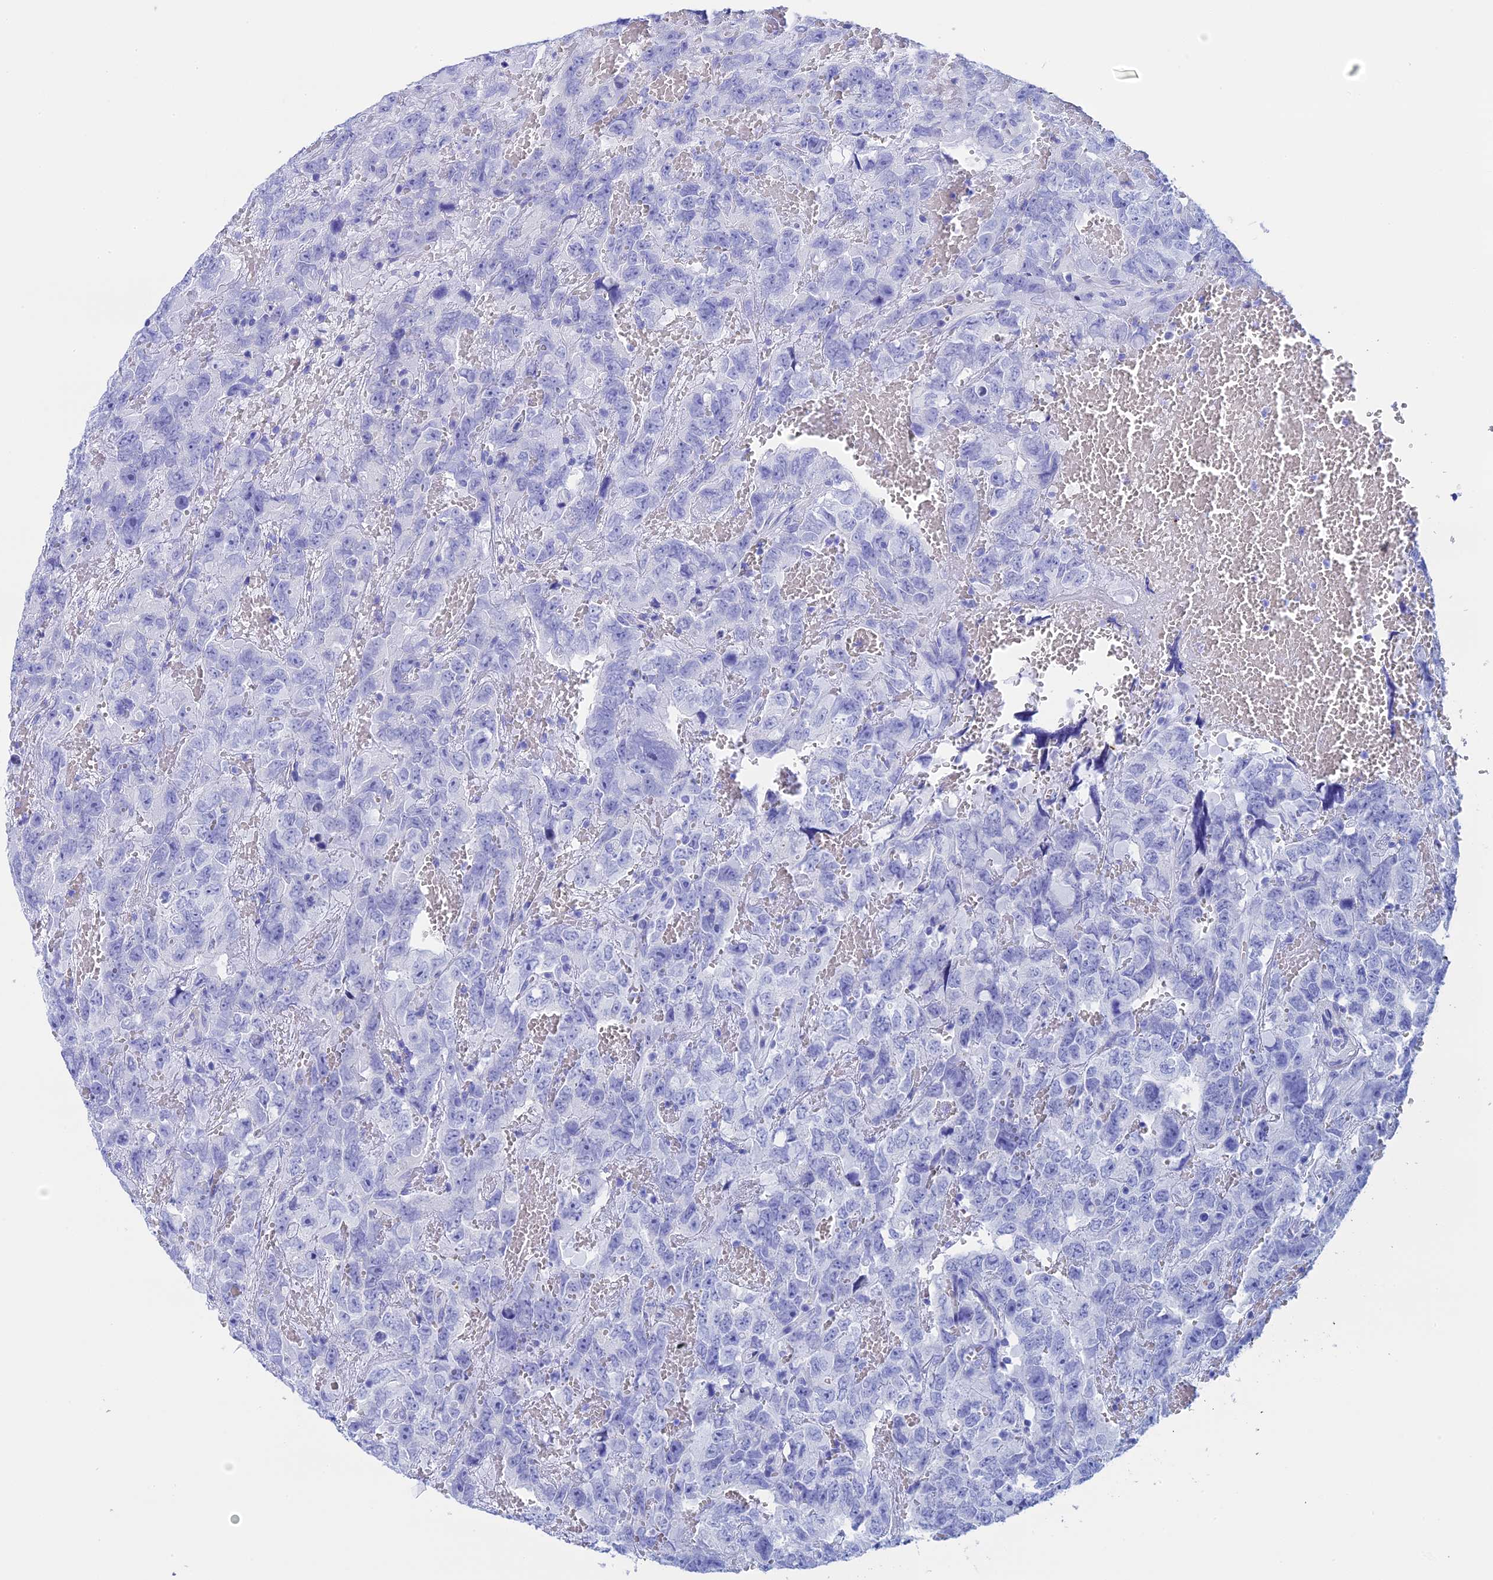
{"staining": {"intensity": "negative", "quantity": "none", "location": "none"}, "tissue": "testis cancer", "cell_type": "Tumor cells", "image_type": "cancer", "snomed": [{"axis": "morphology", "description": "Carcinoma, Embryonal, NOS"}, {"axis": "topography", "description": "Testis"}], "caption": "Human testis embryonal carcinoma stained for a protein using immunohistochemistry (IHC) reveals no expression in tumor cells.", "gene": "TEX101", "patient": {"sex": "male", "age": 45}}